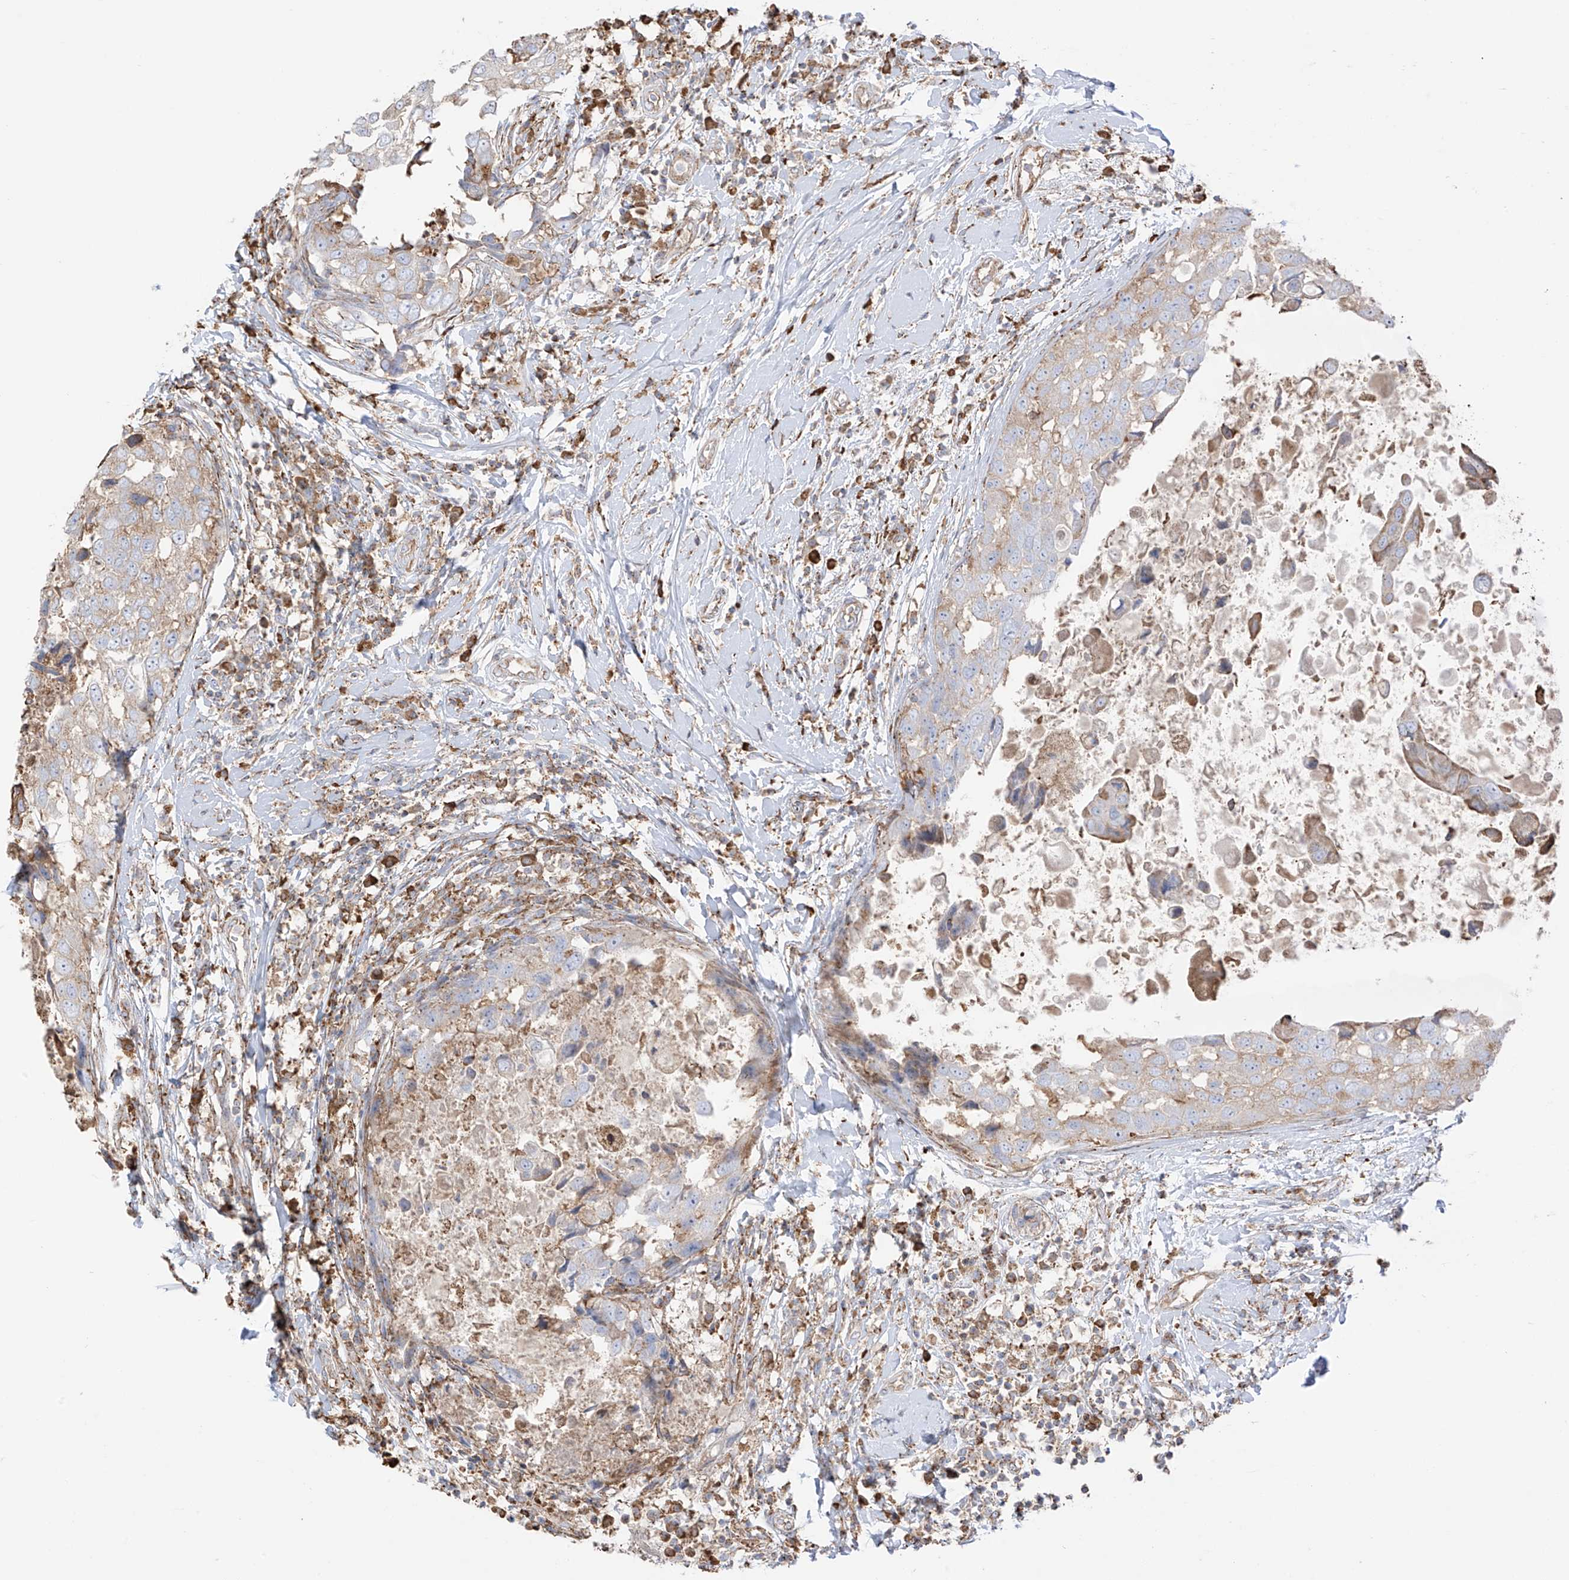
{"staining": {"intensity": "weak", "quantity": ">75%", "location": "cytoplasmic/membranous"}, "tissue": "breast cancer", "cell_type": "Tumor cells", "image_type": "cancer", "snomed": [{"axis": "morphology", "description": "Duct carcinoma"}, {"axis": "topography", "description": "Breast"}], "caption": "IHC image of neoplastic tissue: intraductal carcinoma (breast) stained using immunohistochemistry (IHC) displays low levels of weak protein expression localized specifically in the cytoplasmic/membranous of tumor cells, appearing as a cytoplasmic/membranous brown color.", "gene": "XKR3", "patient": {"sex": "female", "age": 27}}